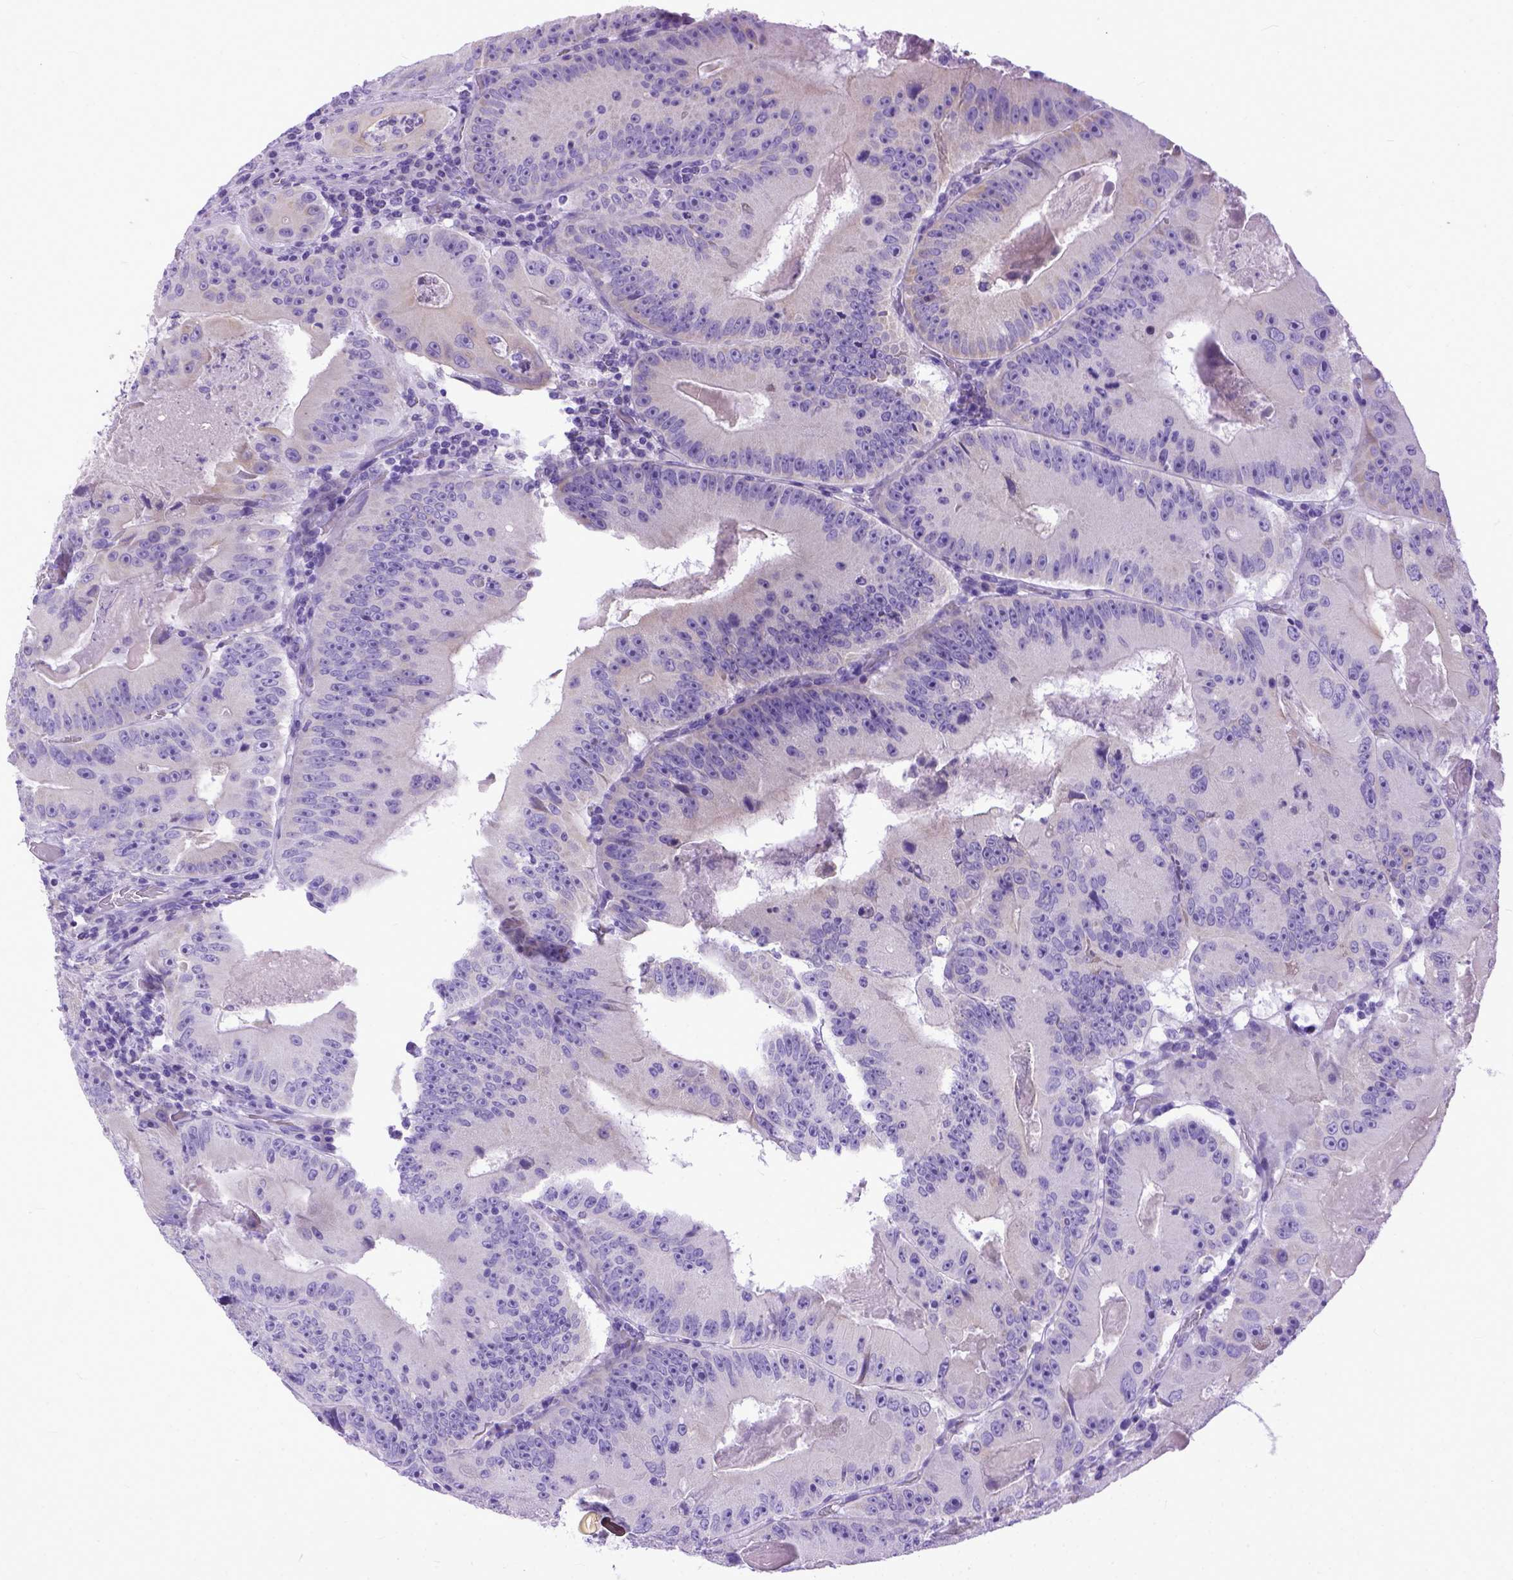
{"staining": {"intensity": "negative", "quantity": "none", "location": "none"}, "tissue": "colorectal cancer", "cell_type": "Tumor cells", "image_type": "cancer", "snomed": [{"axis": "morphology", "description": "Adenocarcinoma, NOS"}, {"axis": "topography", "description": "Colon"}], "caption": "DAB immunohistochemical staining of human colorectal cancer exhibits no significant positivity in tumor cells.", "gene": "PPL", "patient": {"sex": "female", "age": 86}}